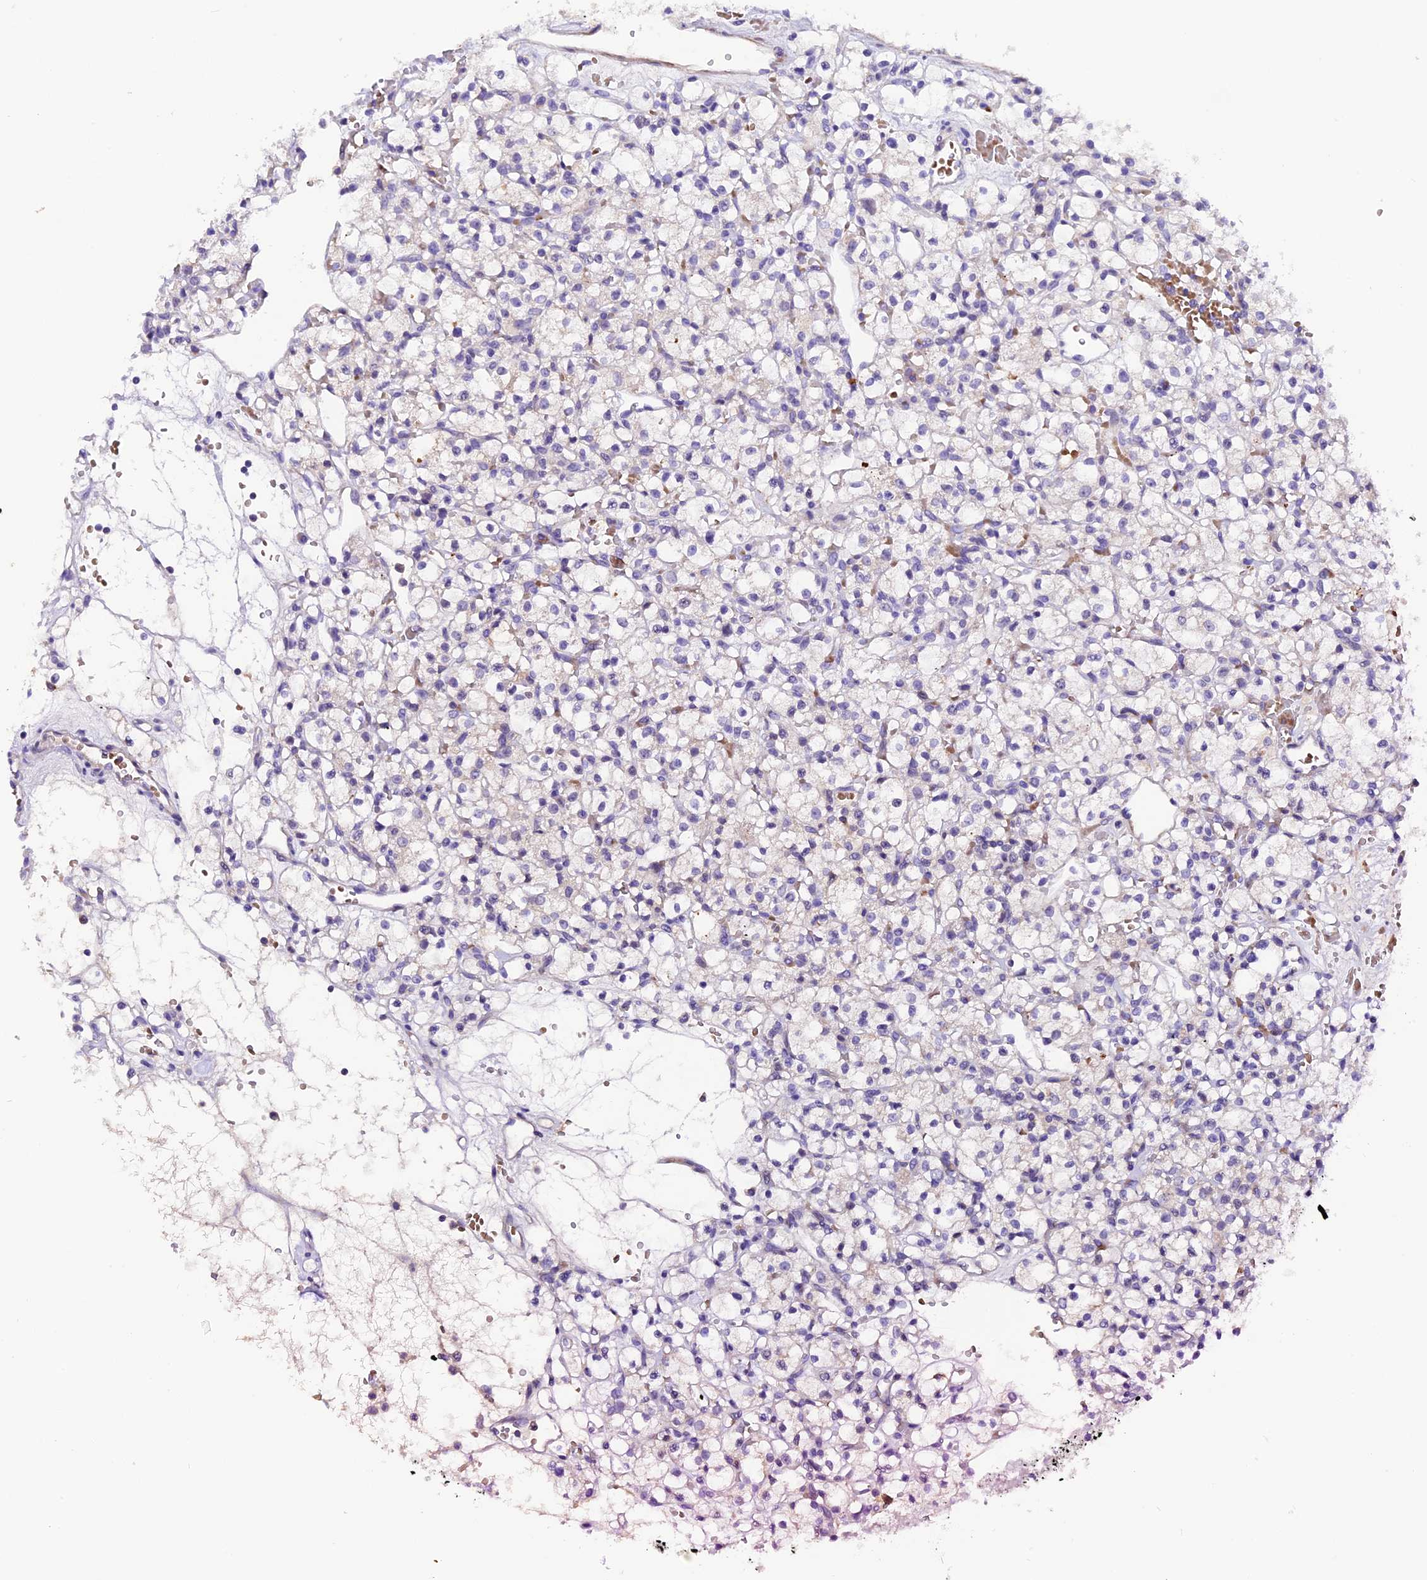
{"staining": {"intensity": "negative", "quantity": "none", "location": "none"}, "tissue": "renal cancer", "cell_type": "Tumor cells", "image_type": "cancer", "snomed": [{"axis": "morphology", "description": "Adenocarcinoma, NOS"}, {"axis": "topography", "description": "Kidney"}], "caption": "This histopathology image is of renal cancer stained with immunohistochemistry to label a protein in brown with the nuclei are counter-stained blue. There is no positivity in tumor cells.", "gene": "MEX3B", "patient": {"sex": "female", "age": 59}}